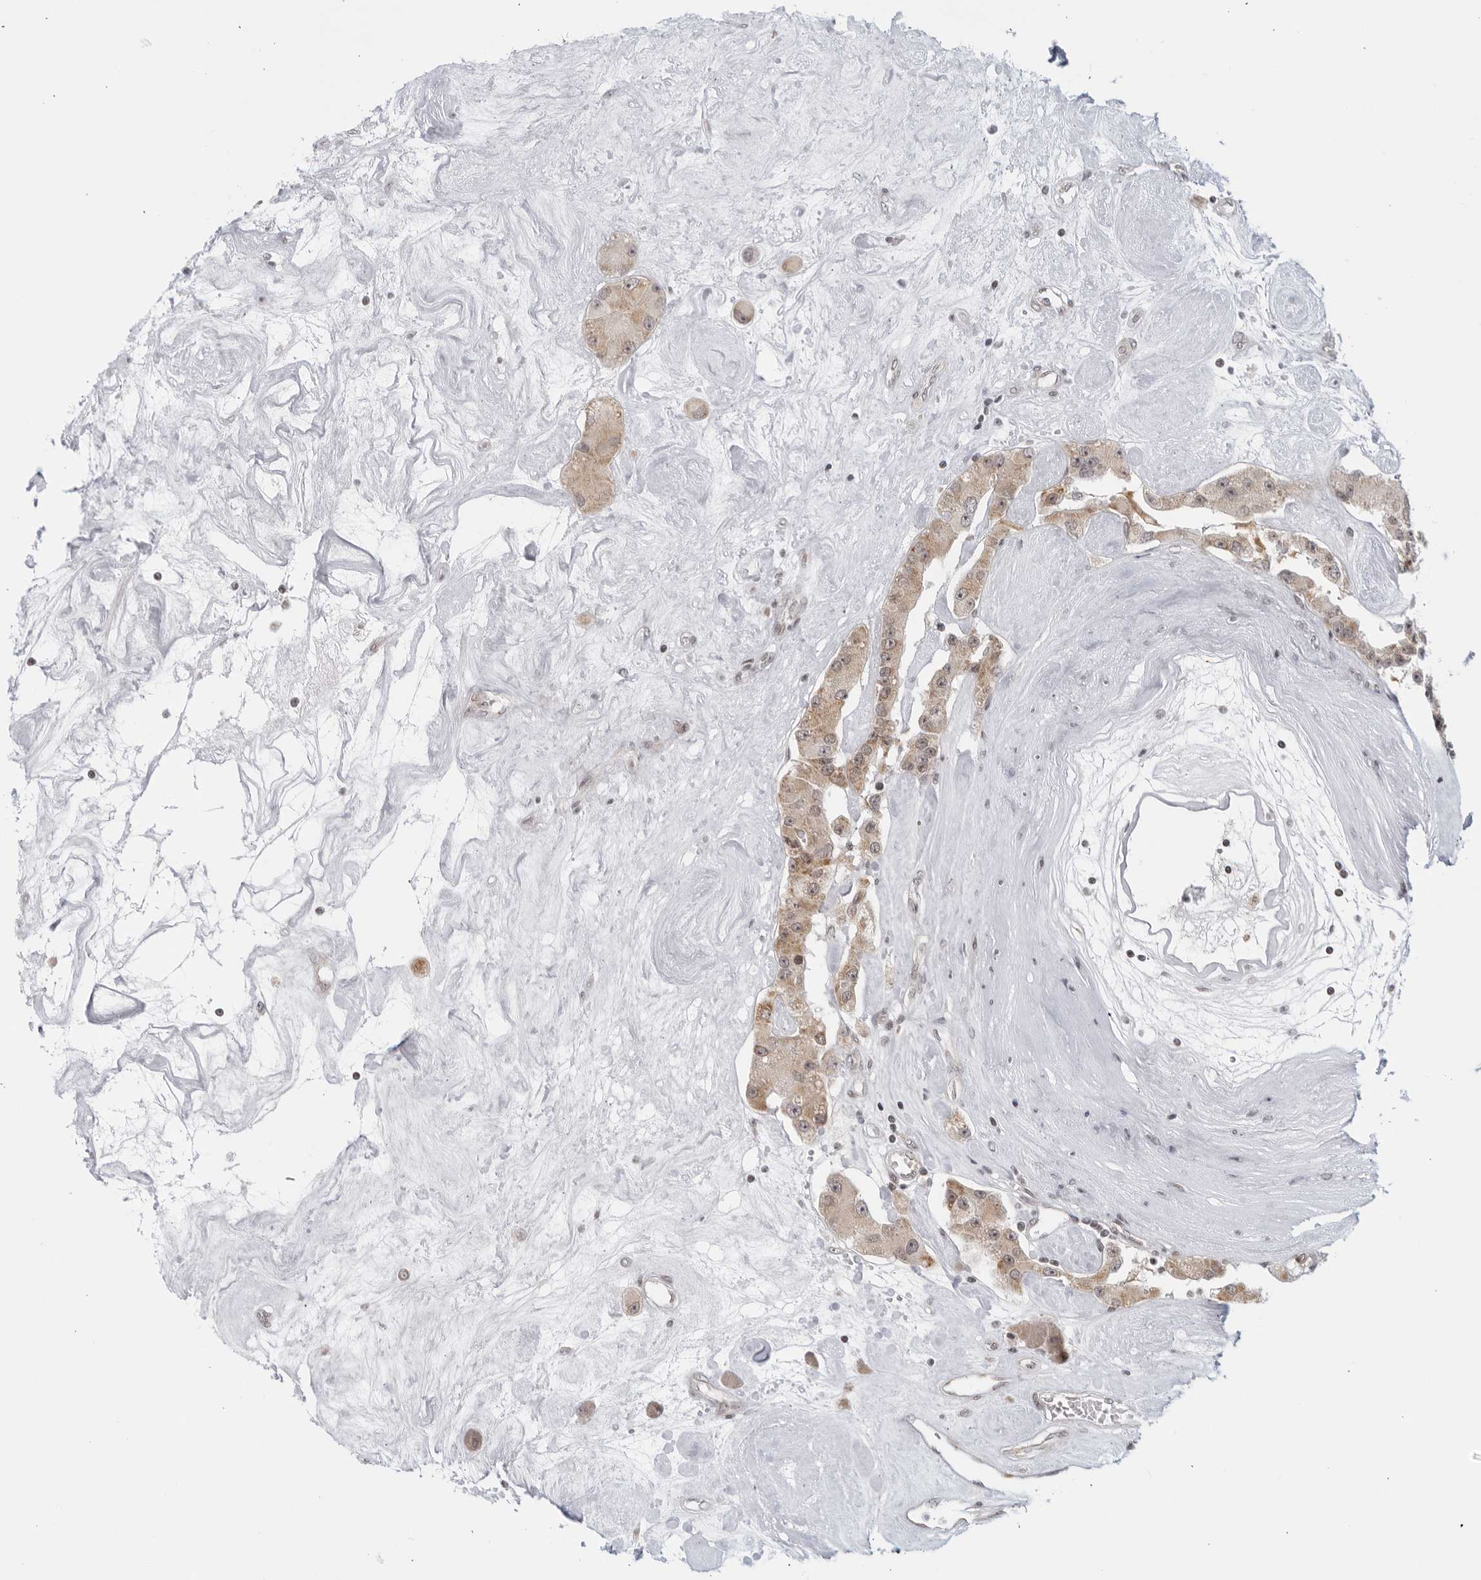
{"staining": {"intensity": "weak", "quantity": "25%-75%", "location": "cytoplasmic/membranous"}, "tissue": "carcinoid", "cell_type": "Tumor cells", "image_type": "cancer", "snomed": [{"axis": "morphology", "description": "Carcinoid, malignant, NOS"}, {"axis": "topography", "description": "Pancreas"}], "caption": "Immunohistochemical staining of human carcinoid demonstrates low levels of weak cytoplasmic/membranous positivity in about 25%-75% of tumor cells. (Stains: DAB (3,3'-diaminobenzidine) in brown, nuclei in blue, Microscopy: brightfield microscopy at high magnification).", "gene": "RAB11FIP3", "patient": {"sex": "male", "age": 41}}